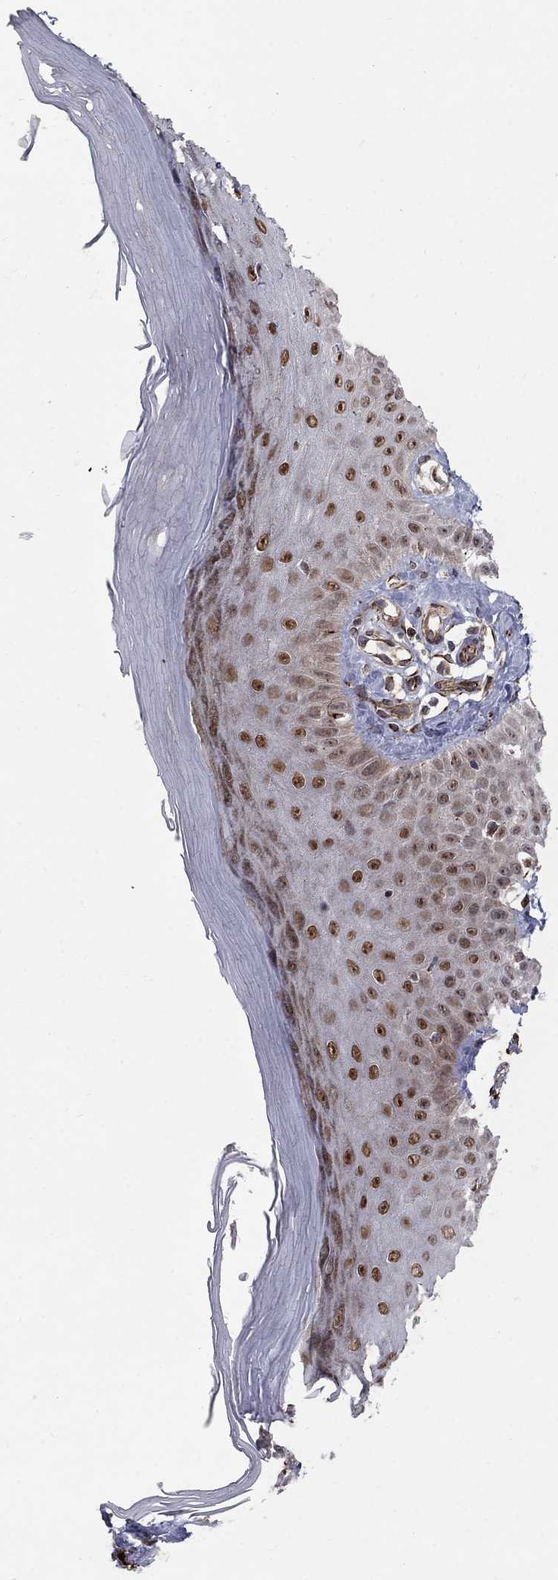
{"staining": {"intensity": "negative", "quantity": "none", "location": "none"}, "tissue": "skin", "cell_type": "Fibroblasts", "image_type": "normal", "snomed": [{"axis": "morphology", "description": "Normal tissue, NOS"}, {"axis": "morphology", "description": "Inflammation, NOS"}, {"axis": "morphology", "description": "Fibrosis, NOS"}, {"axis": "topography", "description": "Skin"}], "caption": "The micrograph reveals no significant expression in fibroblasts of skin.", "gene": "MSRA", "patient": {"sex": "male", "age": 71}}